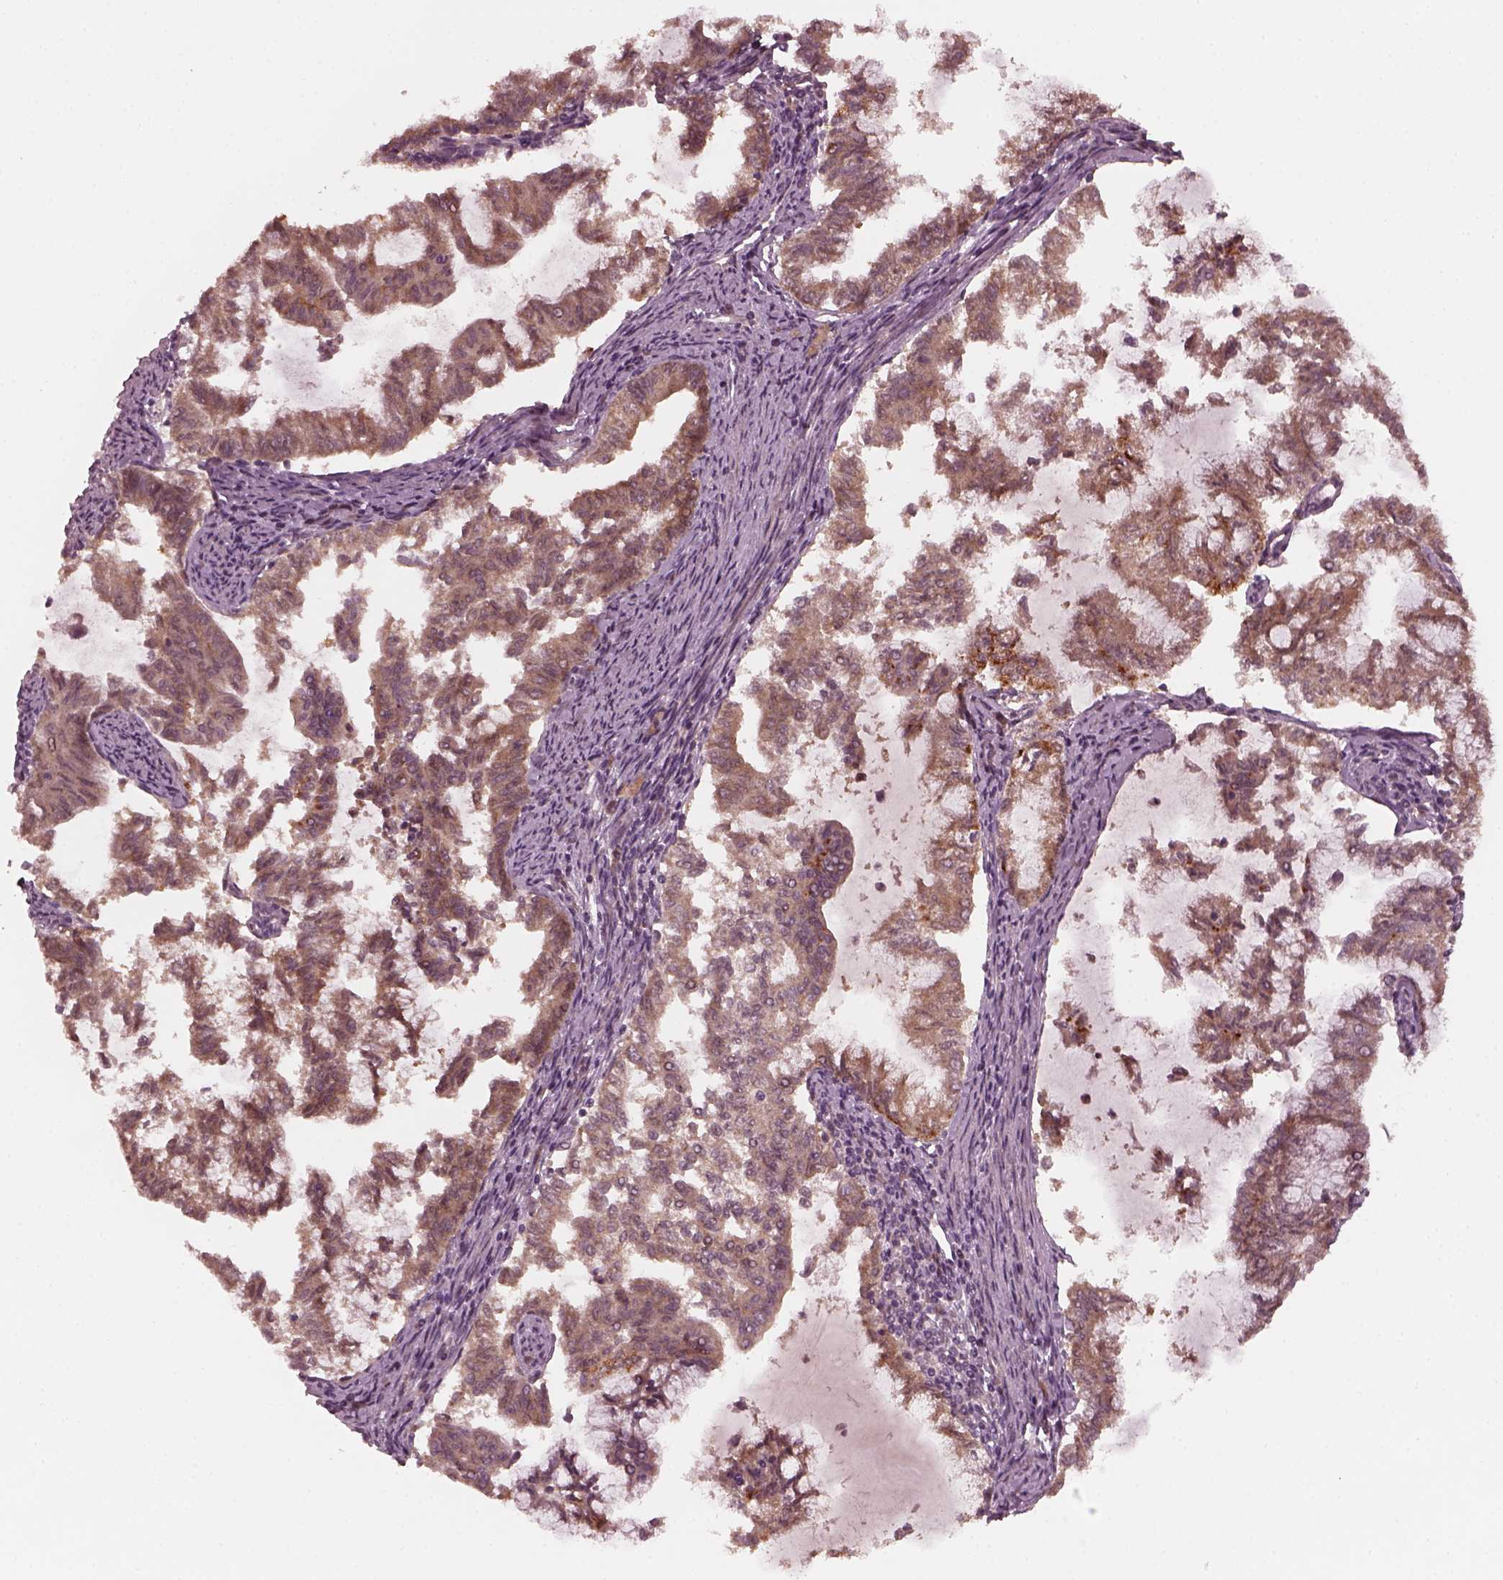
{"staining": {"intensity": "moderate", "quantity": ">75%", "location": "cytoplasmic/membranous"}, "tissue": "endometrial cancer", "cell_type": "Tumor cells", "image_type": "cancer", "snomed": [{"axis": "morphology", "description": "Adenocarcinoma, NOS"}, {"axis": "topography", "description": "Endometrium"}], "caption": "Immunohistochemistry (IHC) (DAB (3,3'-diaminobenzidine)) staining of endometrial cancer exhibits moderate cytoplasmic/membranous protein positivity in approximately >75% of tumor cells.", "gene": "FAF2", "patient": {"sex": "female", "age": 79}}